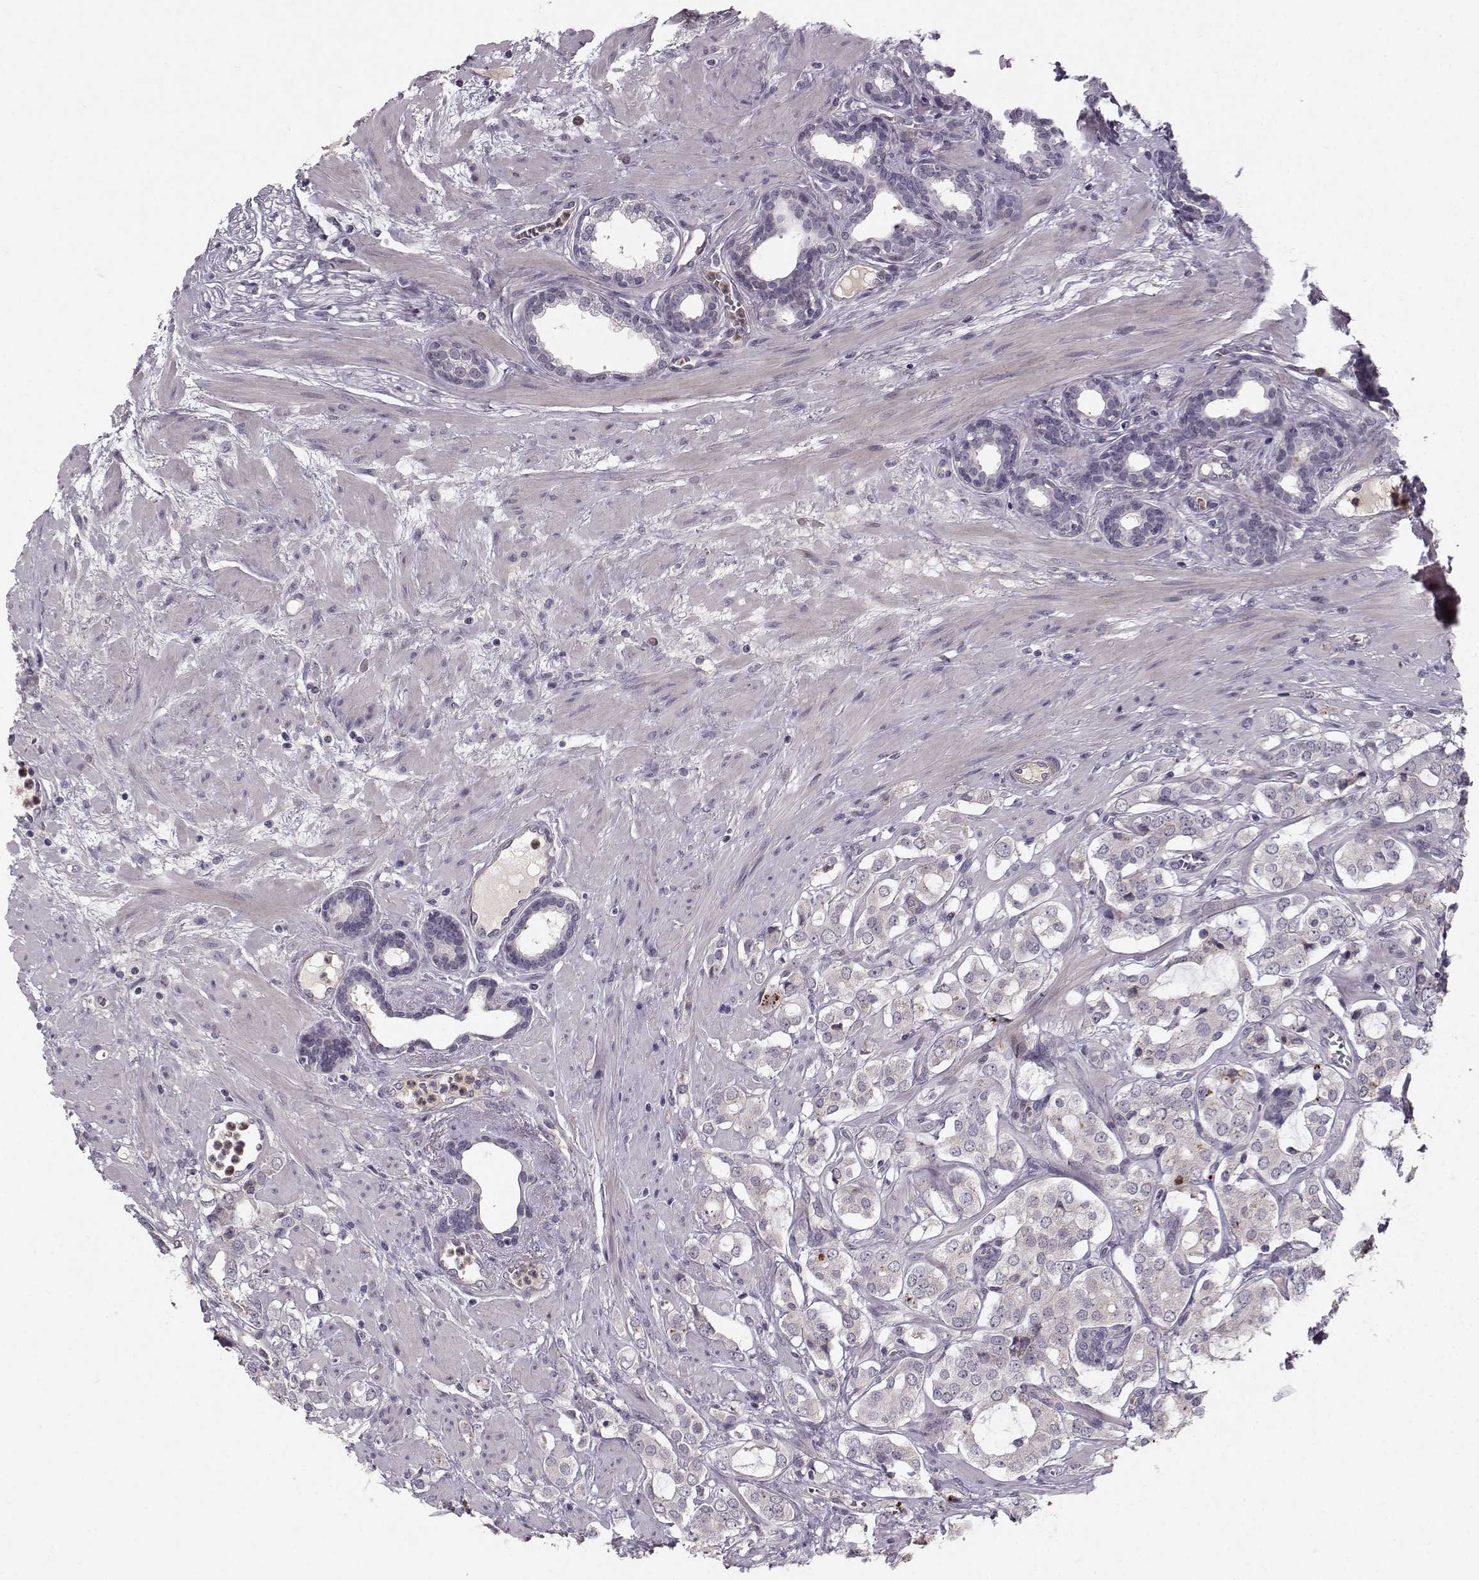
{"staining": {"intensity": "negative", "quantity": "none", "location": "none"}, "tissue": "prostate cancer", "cell_type": "Tumor cells", "image_type": "cancer", "snomed": [{"axis": "morphology", "description": "Adenocarcinoma, NOS"}, {"axis": "topography", "description": "Prostate"}], "caption": "Photomicrograph shows no protein staining in tumor cells of adenocarcinoma (prostate) tissue.", "gene": "OPRD1", "patient": {"sex": "male", "age": 66}}